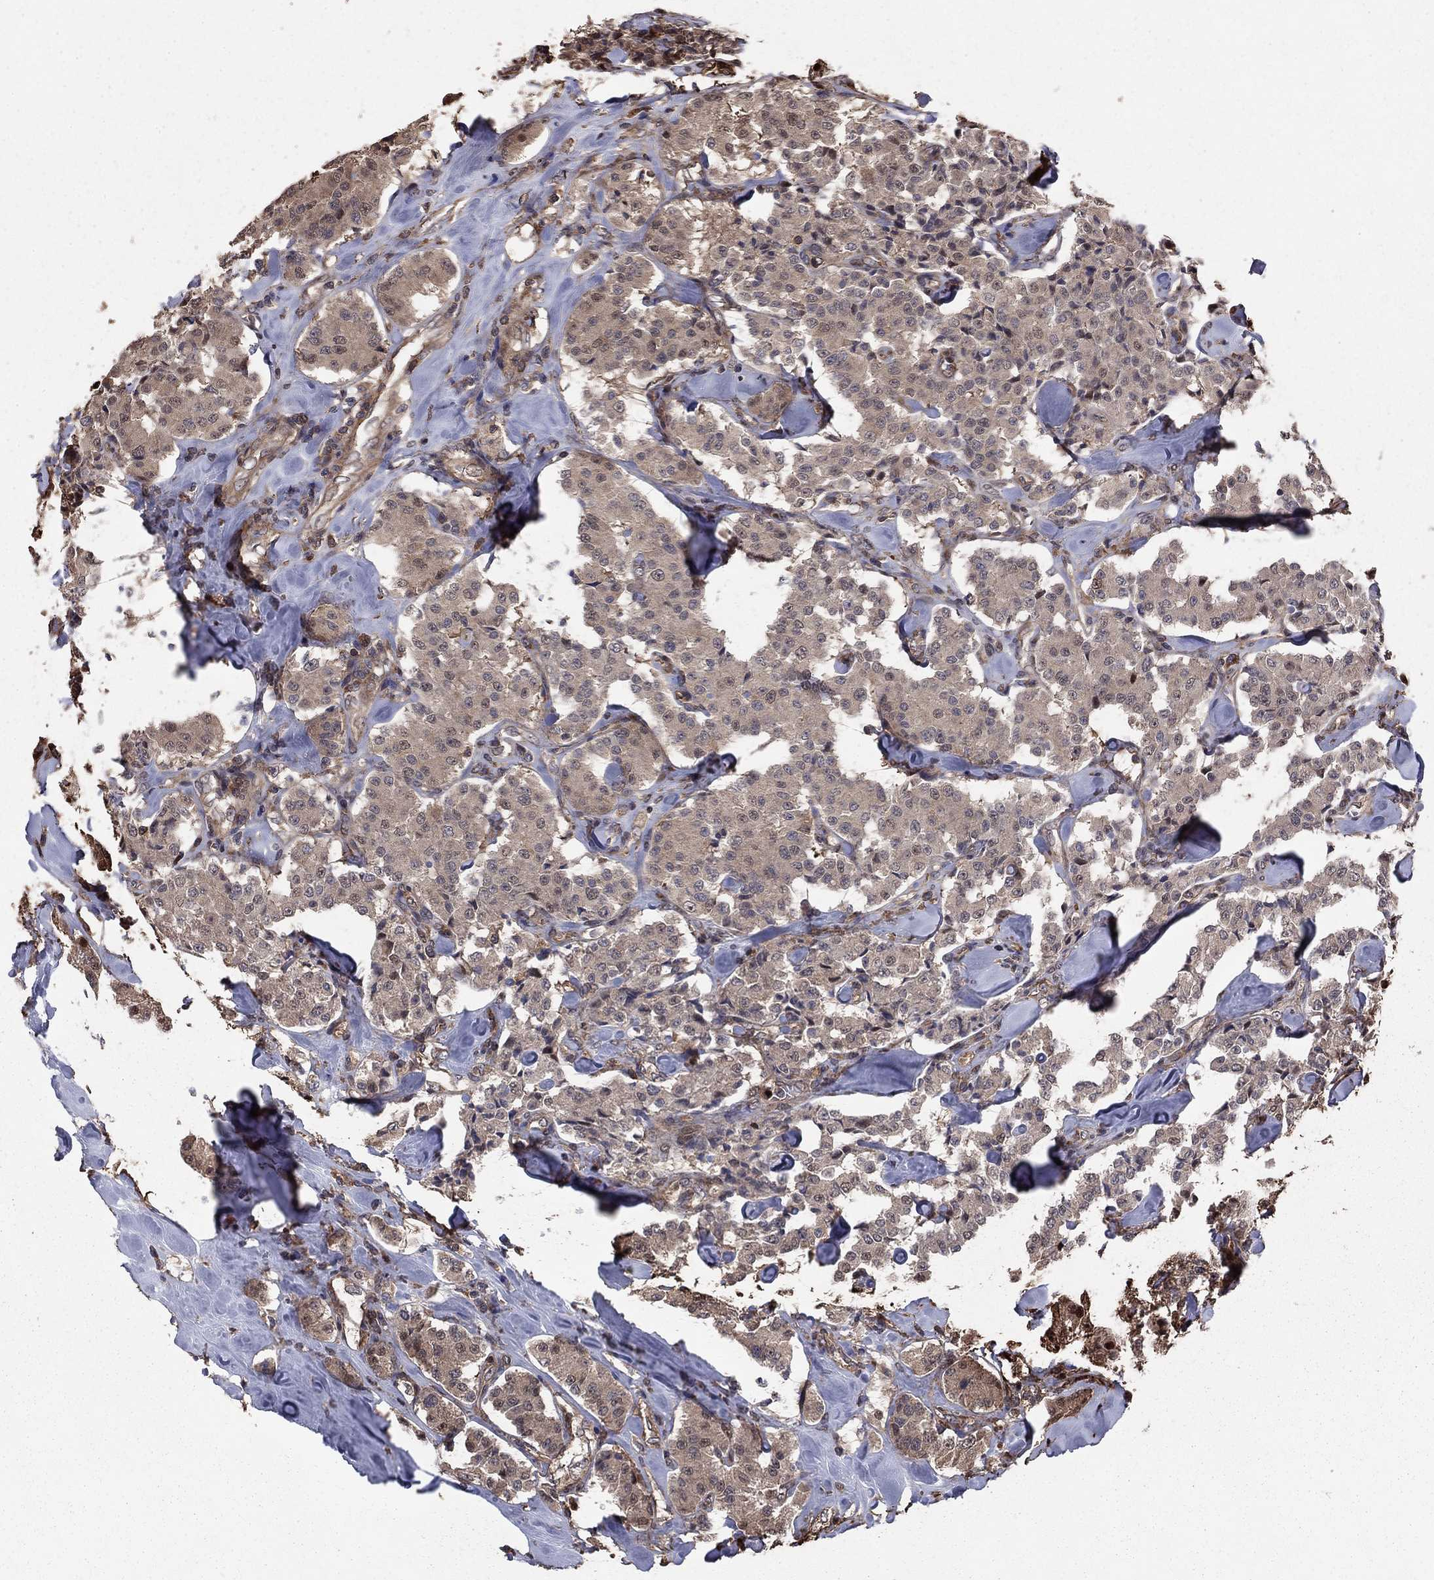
{"staining": {"intensity": "negative", "quantity": "none", "location": "none"}, "tissue": "carcinoid", "cell_type": "Tumor cells", "image_type": "cancer", "snomed": [{"axis": "morphology", "description": "Carcinoid, malignant, NOS"}, {"axis": "topography", "description": "Pancreas"}], "caption": "Malignant carcinoid was stained to show a protein in brown. There is no significant expression in tumor cells.", "gene": "GYG1", "patient": {"sex": "male", "age": 41}}